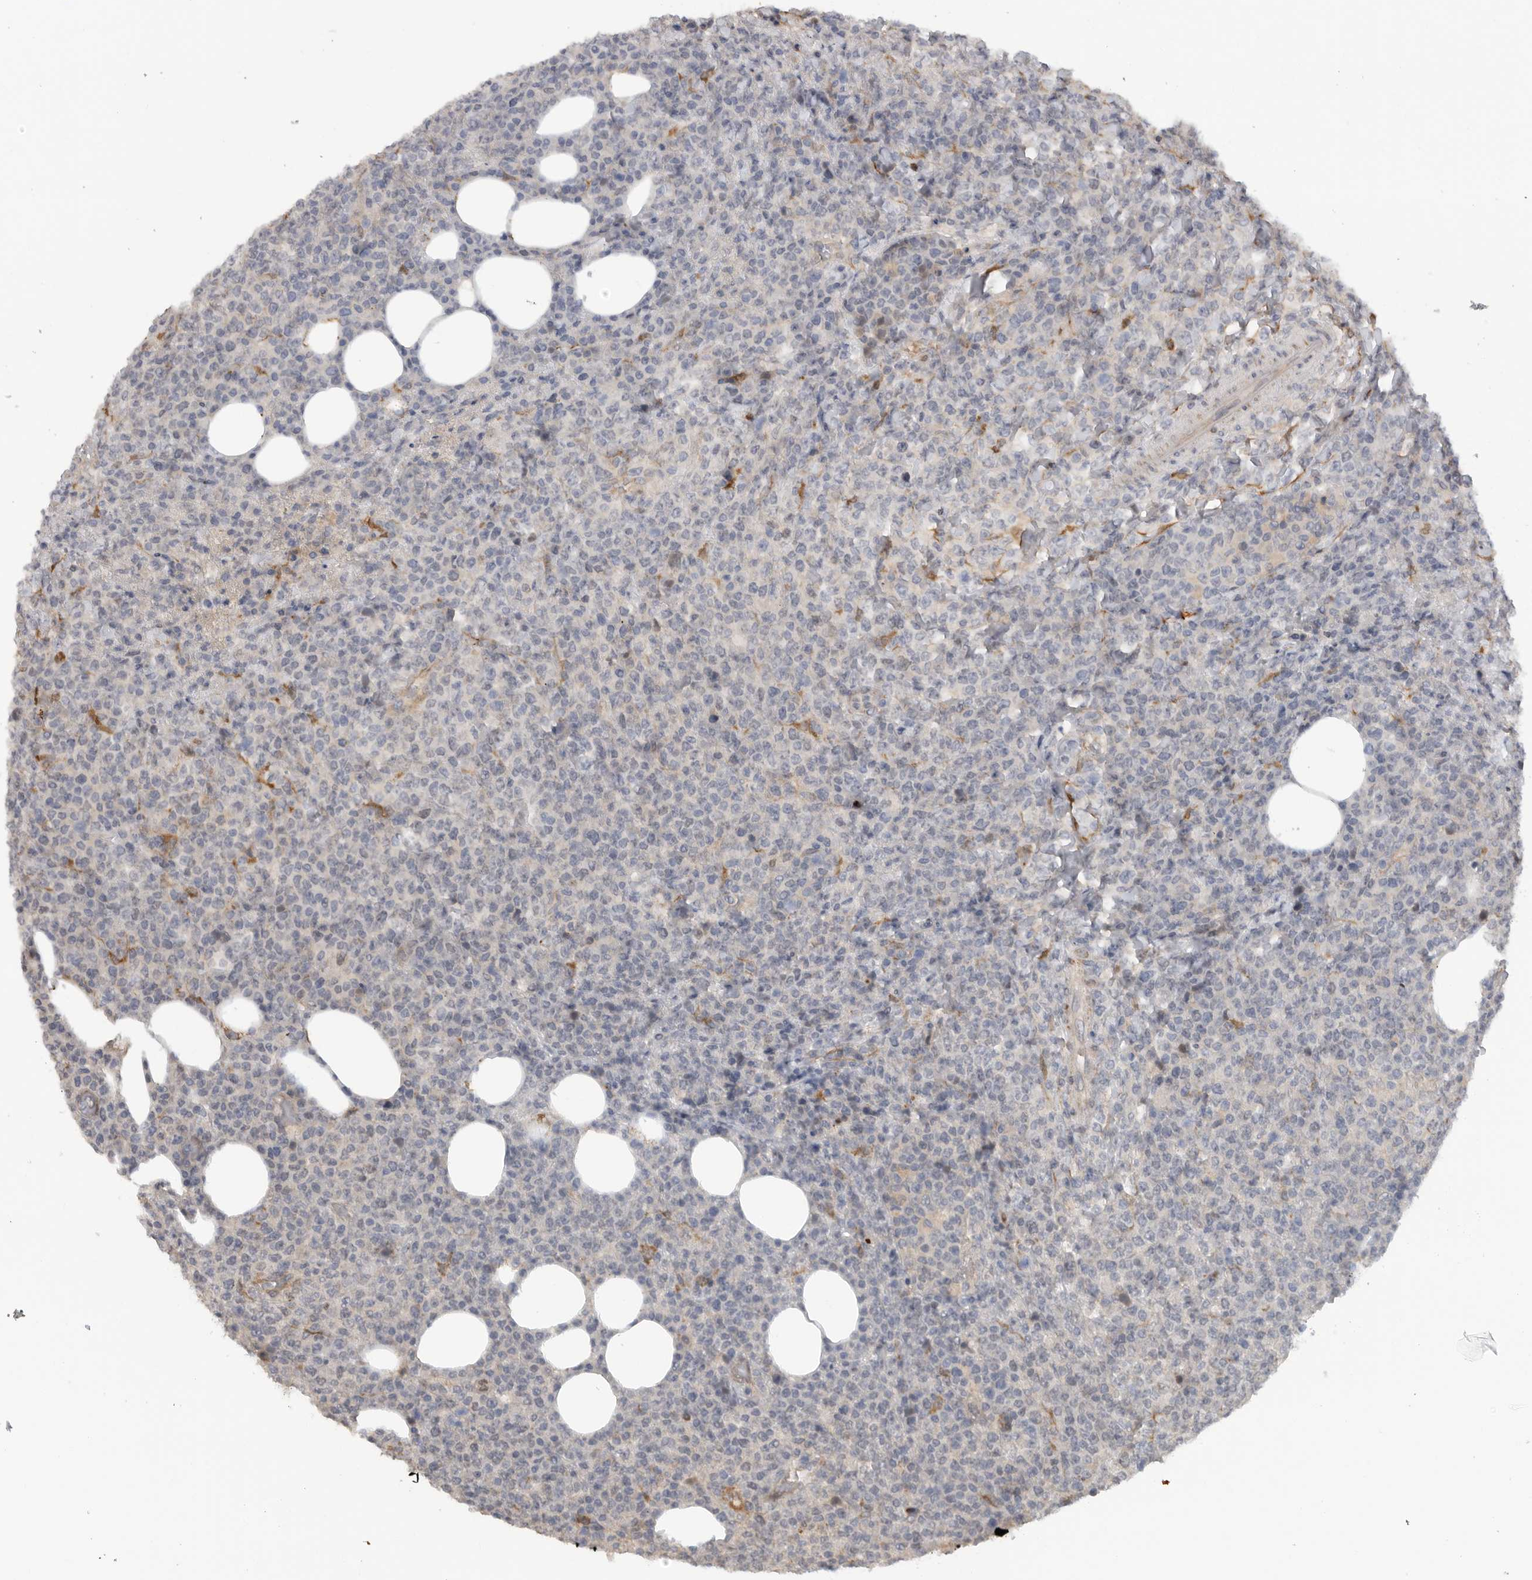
{"staining": {"intensity": "negative", "quantity": "none", "location": "none"}, "tissue": "lymphoma", "cell_type": "Tumor cells", "image_type": "cancer", "snomed": [{"axis": "morphology", "description": "Malignant lymphoma, non-Hodgkin's type, High grade"}, {"axis": "topography", "description": "Lymph node"}], "caption": "This is an immunohistochemistry photomicrograph of human lymphoma. There is no expression in tumor cells.", "gene": "DYRK2", "patient": {"sex": "male", "age": 13}}